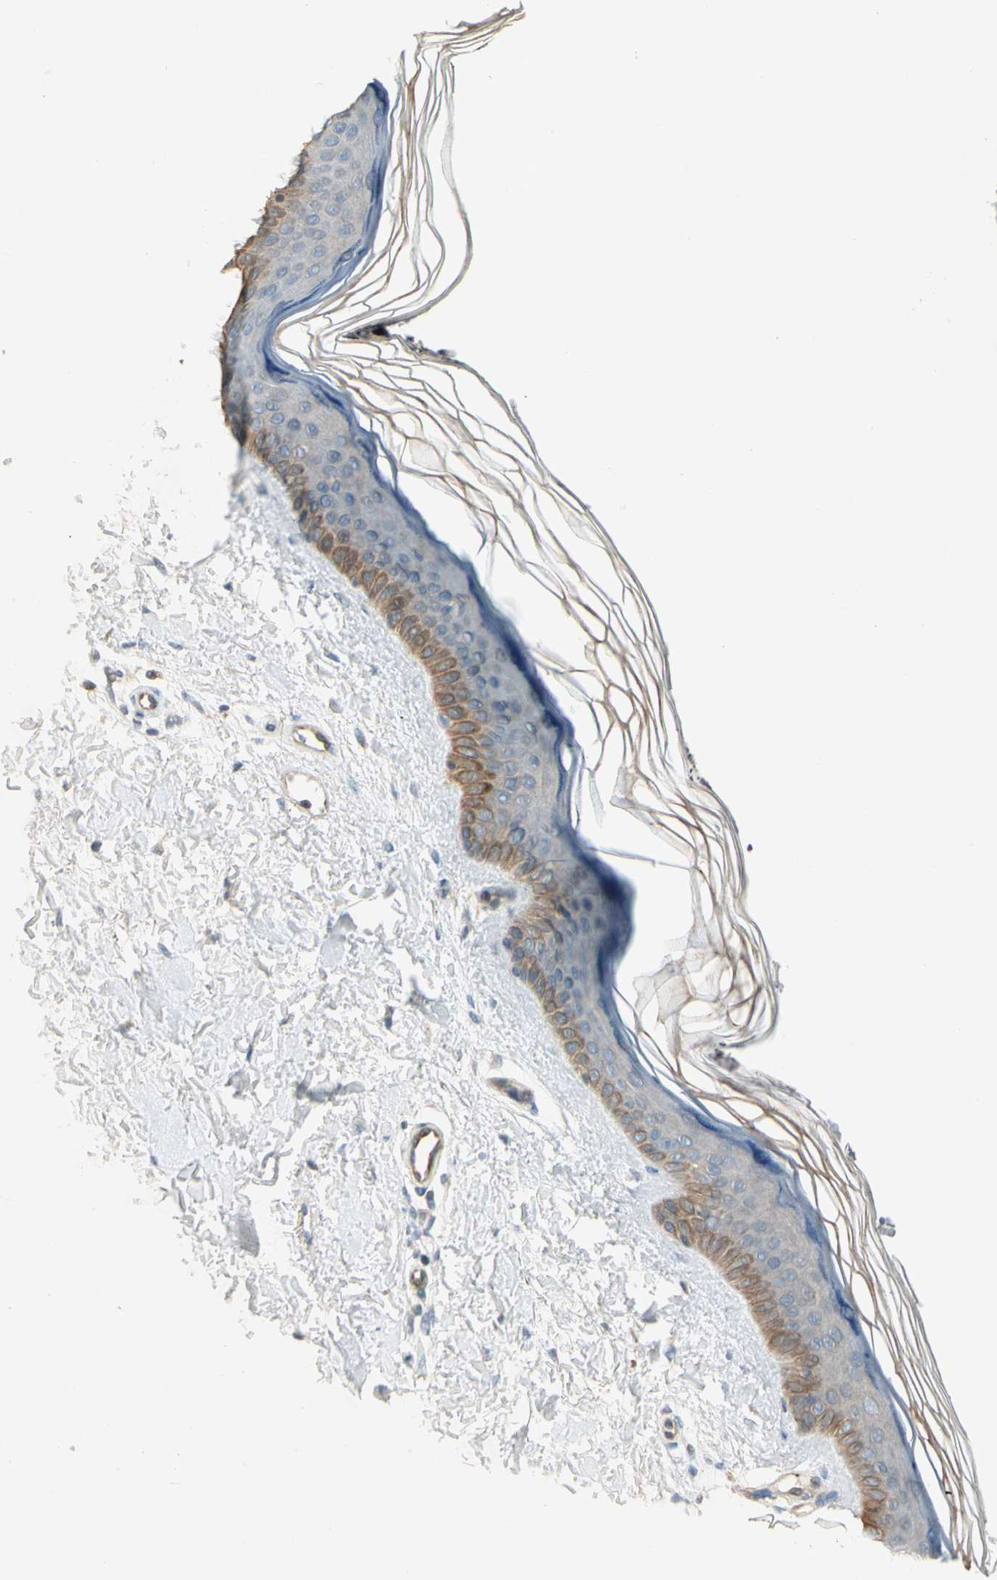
{"staining": {"intensity": "moderate", "quantity": ">75%", "location": "cytoplasmic/membranous"}, "tissue": "skin", "cell_type": "Fibroblasts", "image_type": "normal", "snomed": [{"axis": "morphology", "description": "Normal tissue, NOS"}, {"axis": "topography", "description": "Skin"}], "caption": "Immunohistochemistry (IHC) of unremarkable skin displays medium levels of moderate cytoplasmic/membranous staining in approximately >75% of fibroblasts. (DAB (3,3'-diaminobenzidine) IHC with brightfield microscopy, high magnification).", "gene": "ICAM5", "patient": {"sex": "female", "age": 19}}